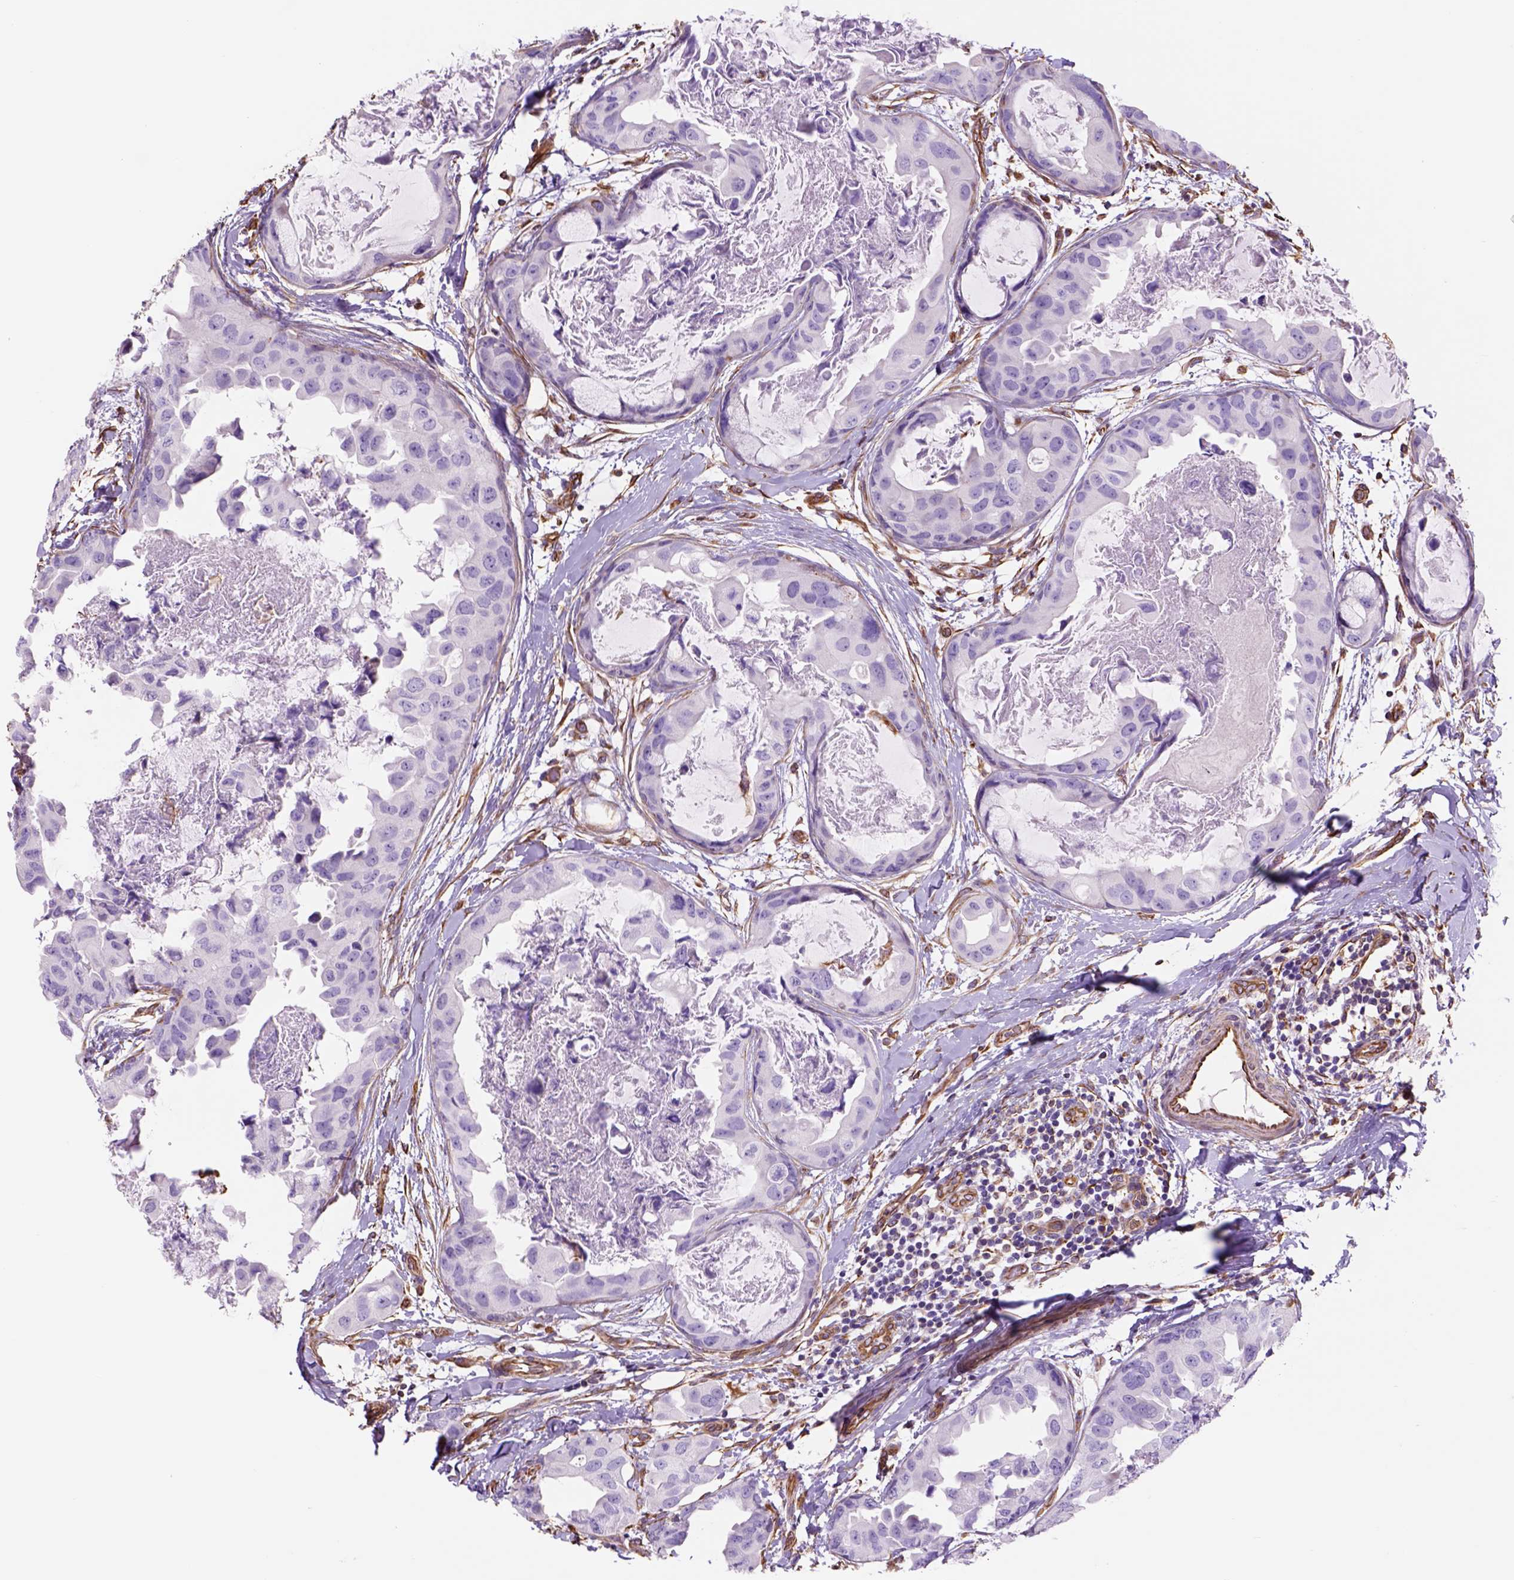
{"staining": {"intensity": "negative", "quantity": "none", "location": "none"}, "tissue": "breast cancer", "cell_type": "Tumor cells", "image_type": "cancer", "snomed": [{"axis": "morphology", "description": "Normal tissue, NOS"}, {"axis": "morphology", "description": "Duct carcinoma"}, {"axis": "topography", "description": "Breast"}], "caption": "Infiltrating ductal carcinoma (breast) was stained to show a protein in brown. There is no significant staining in tumor cells.", "gene": "ZZZ3", "patient": {"sex": "female", "age": 40}}